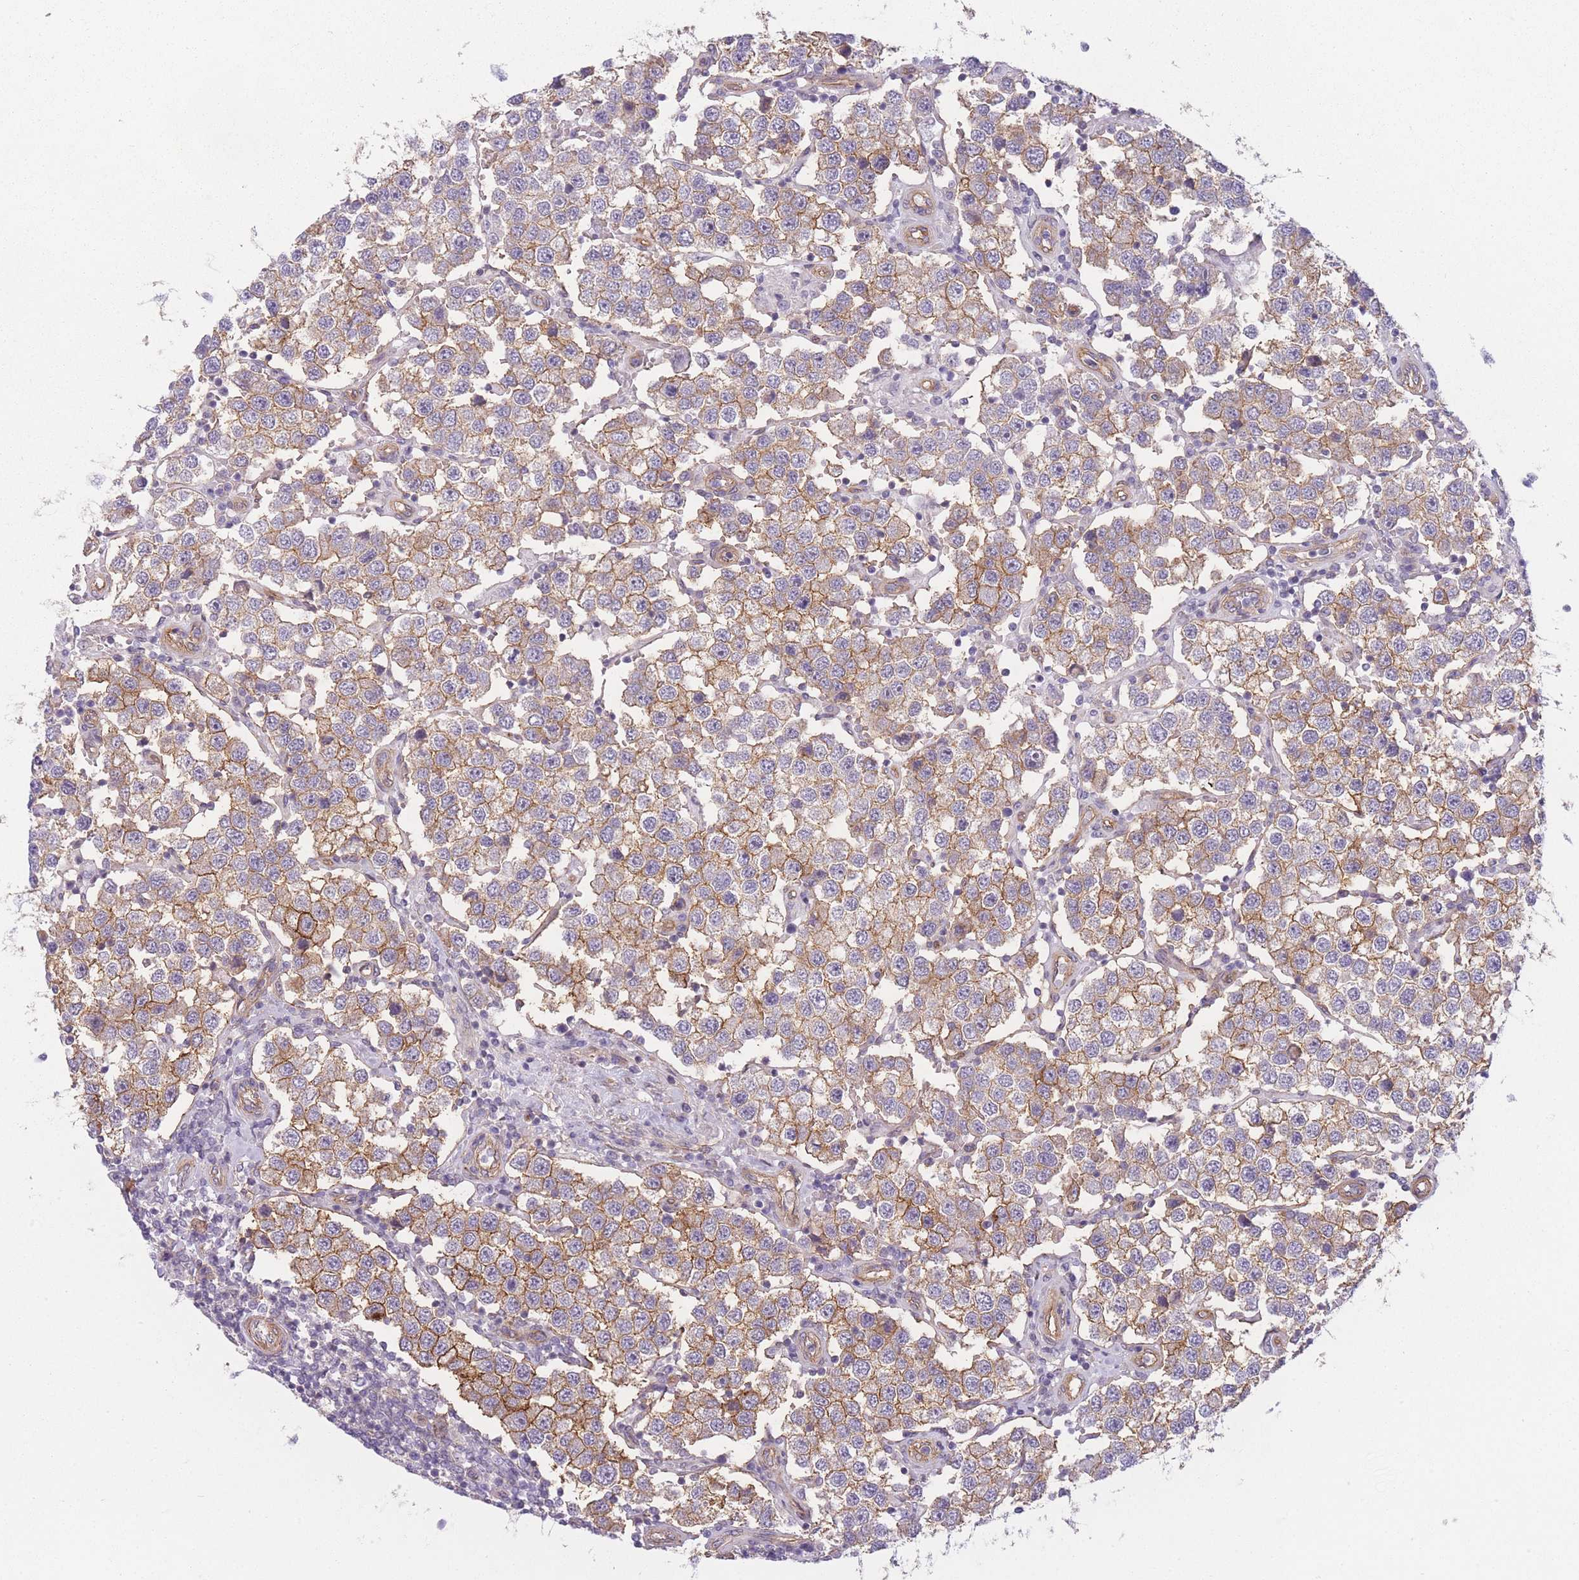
{"staining": {"intensity": "moderate", "quantity": ">75%", "location": "cytoplasmic/membranous"}, "tissue": "testis cancer", "cell_type": "Tumor cells", "image_type": "cancer", "snomed": [{"axis": "morphology", "description": "Seminoma, NOS"}, {"axis": "topography", "description": "Testis"}], "caption": "An IHC photomicrograph of tumor tissue is shown. Protein staining in brown labels moderate cytoplasmic/membranous positivity in testis cancer (seminoma) within tumor cells.", "gene": "SLC7A6", "patient": {"sex": "male", "age": 37}}